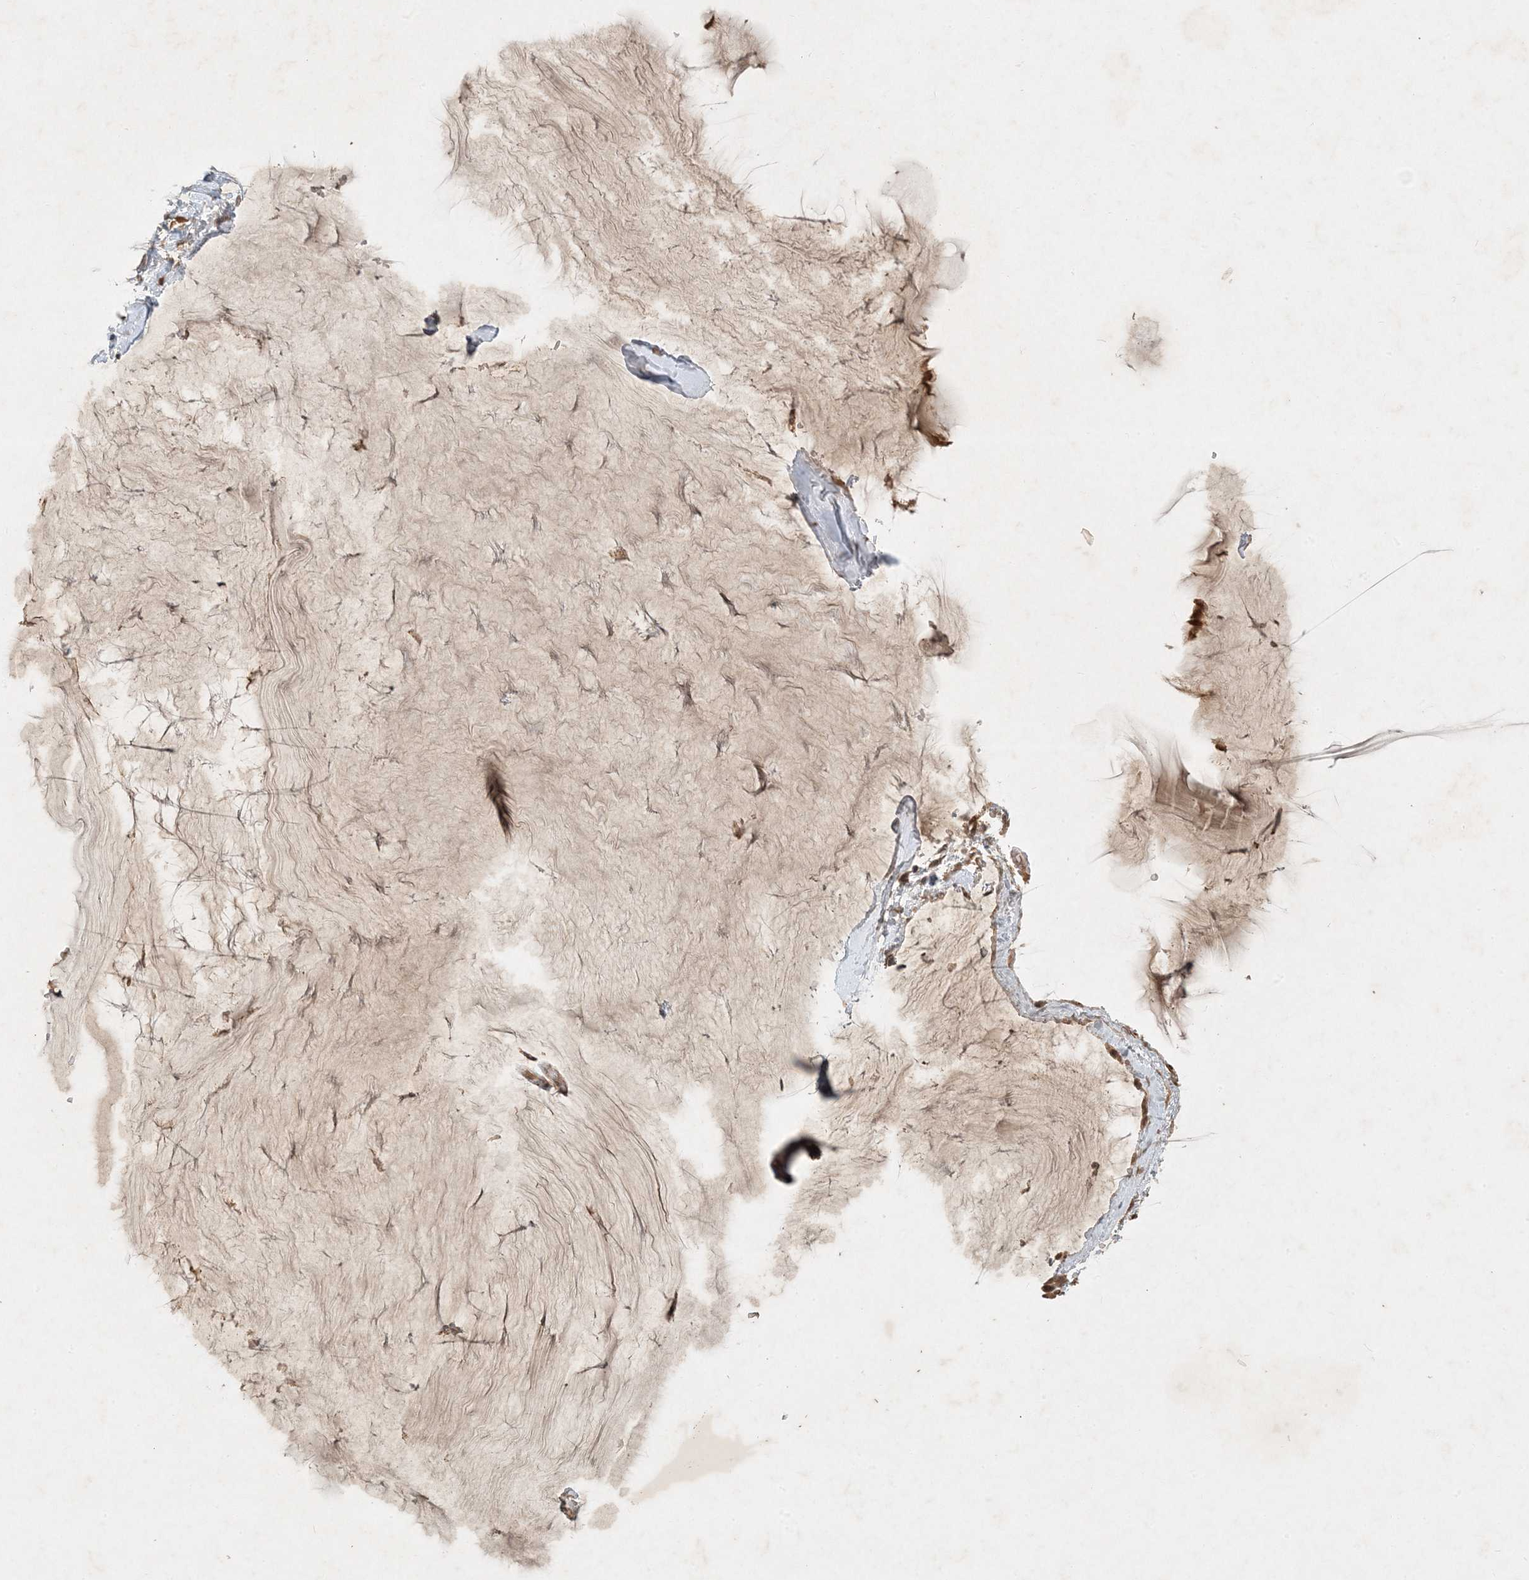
{"staining": {"intensity": "moderate", "quantity": ">75%", "location": "cytoplasmic/membranous"}, "tissue": "ovarian cancer", "cell_type": "Tumor cells", "image_type": "cancer", "snomed": [{"axis": "morphology", "description": "Cystadenocarcinoma, mucinous, NOS"}, {"axis": "topography", "description": "Ovary"}], "caption": "DAB (3,3'-diaminobenzidine) immunohistochemical staining of ovarian cancer demonstrates moderate cytoplasmic/membranous protein staining in approximately >75% of tumor cells.", "gene": "ZCCHC4", "patient": {"sex": "female", "age": 39}}